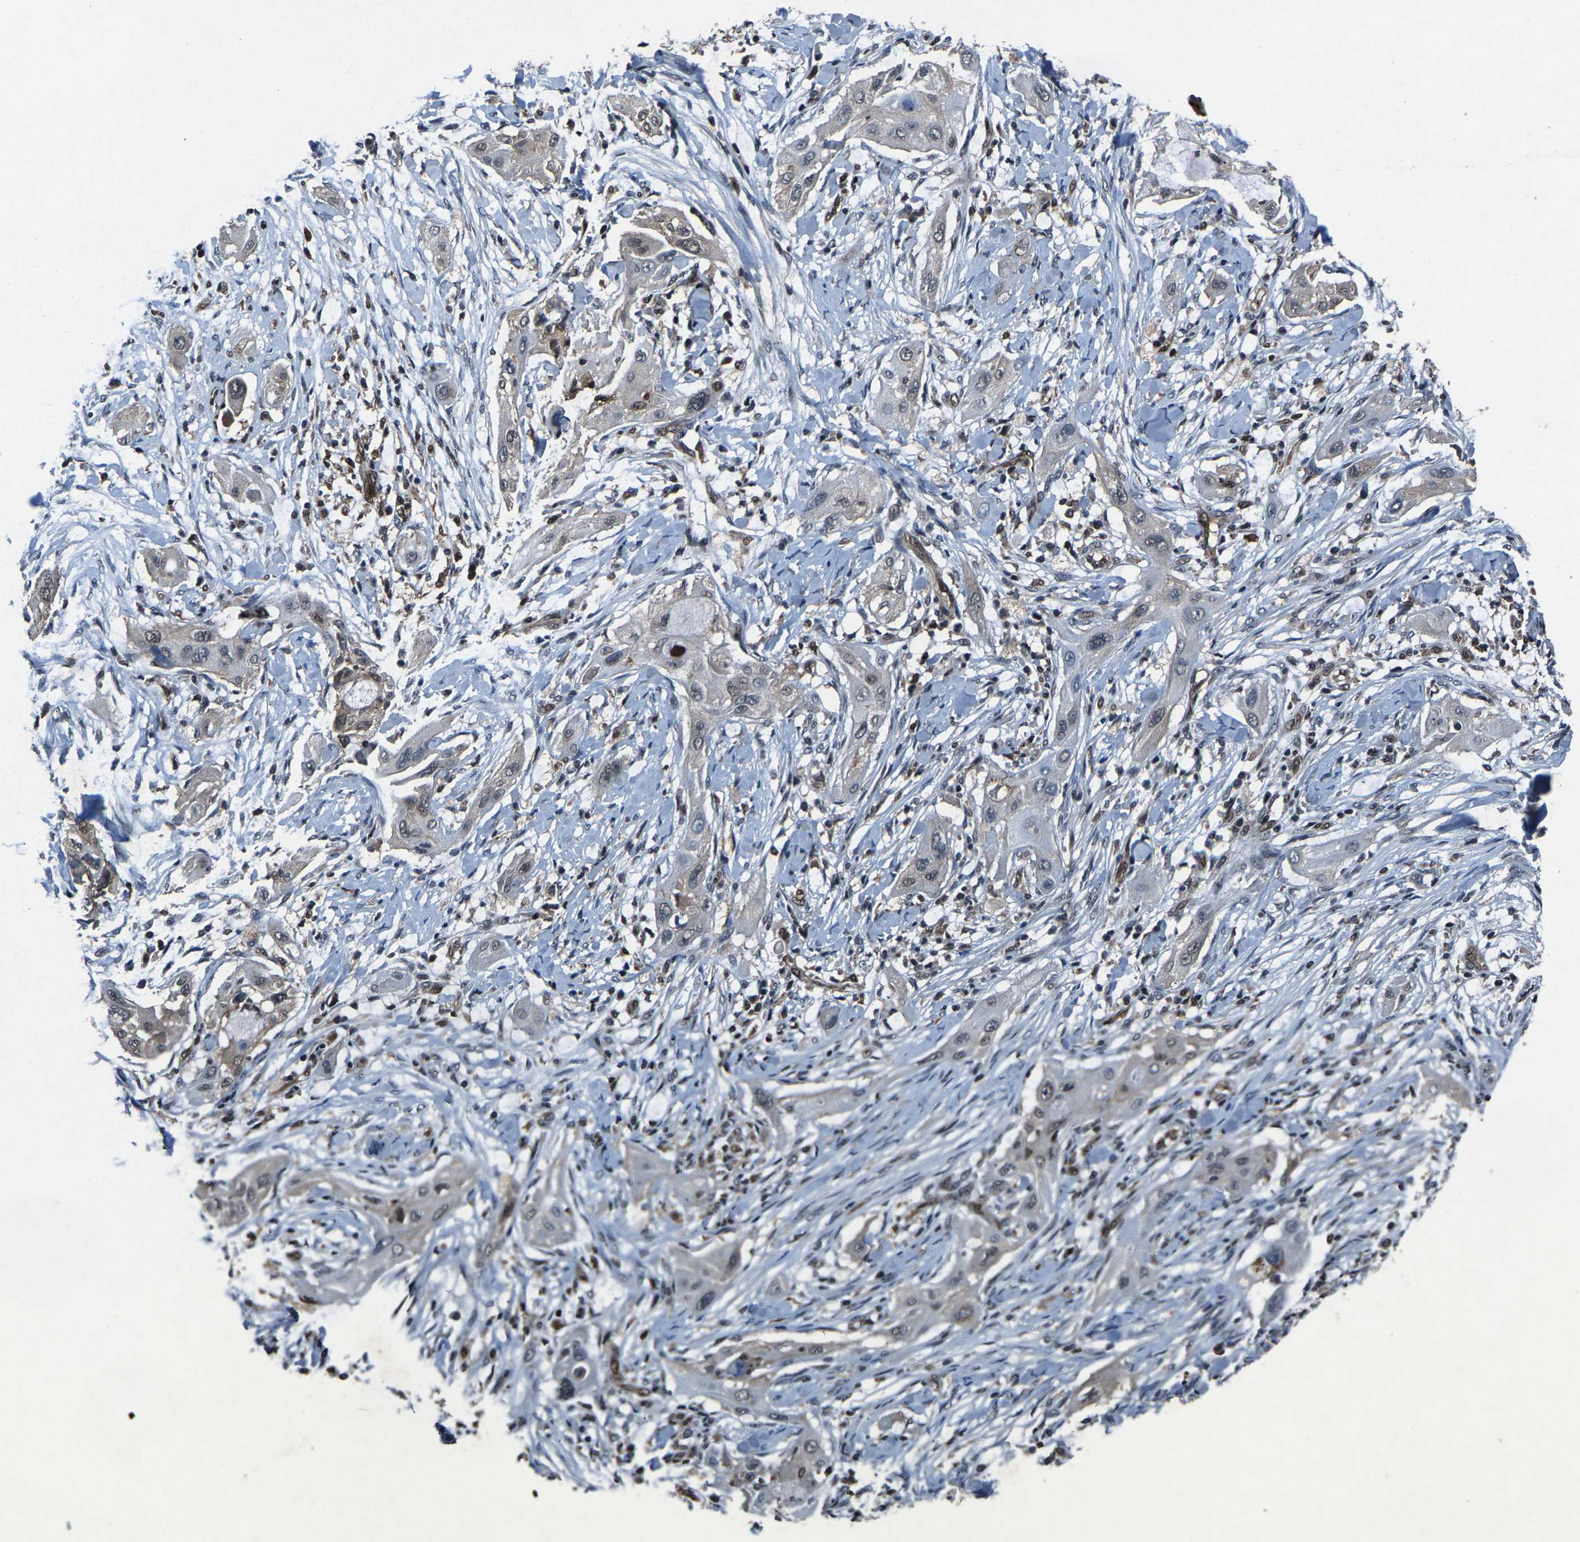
{"staining": {"intensity": "weak", "quantity": "25%-75%", "location": "nuclear"}, "tissue": "lung cancer", "cell_type": "Tumor cells", "image_type": "cancer", "snomed": [{"axis": "morphology", "description": "Squamous cell carcinoma, NOS"}, {"axis": "topography", "description": "Lung"}], "caption": "Human lung cancer stained with a brown dye displays weak nuclear positive expression in about 25%-75% of tumor cells.", "gene": "ATXN3", "patient": {"sex": "female", "age": 47}}